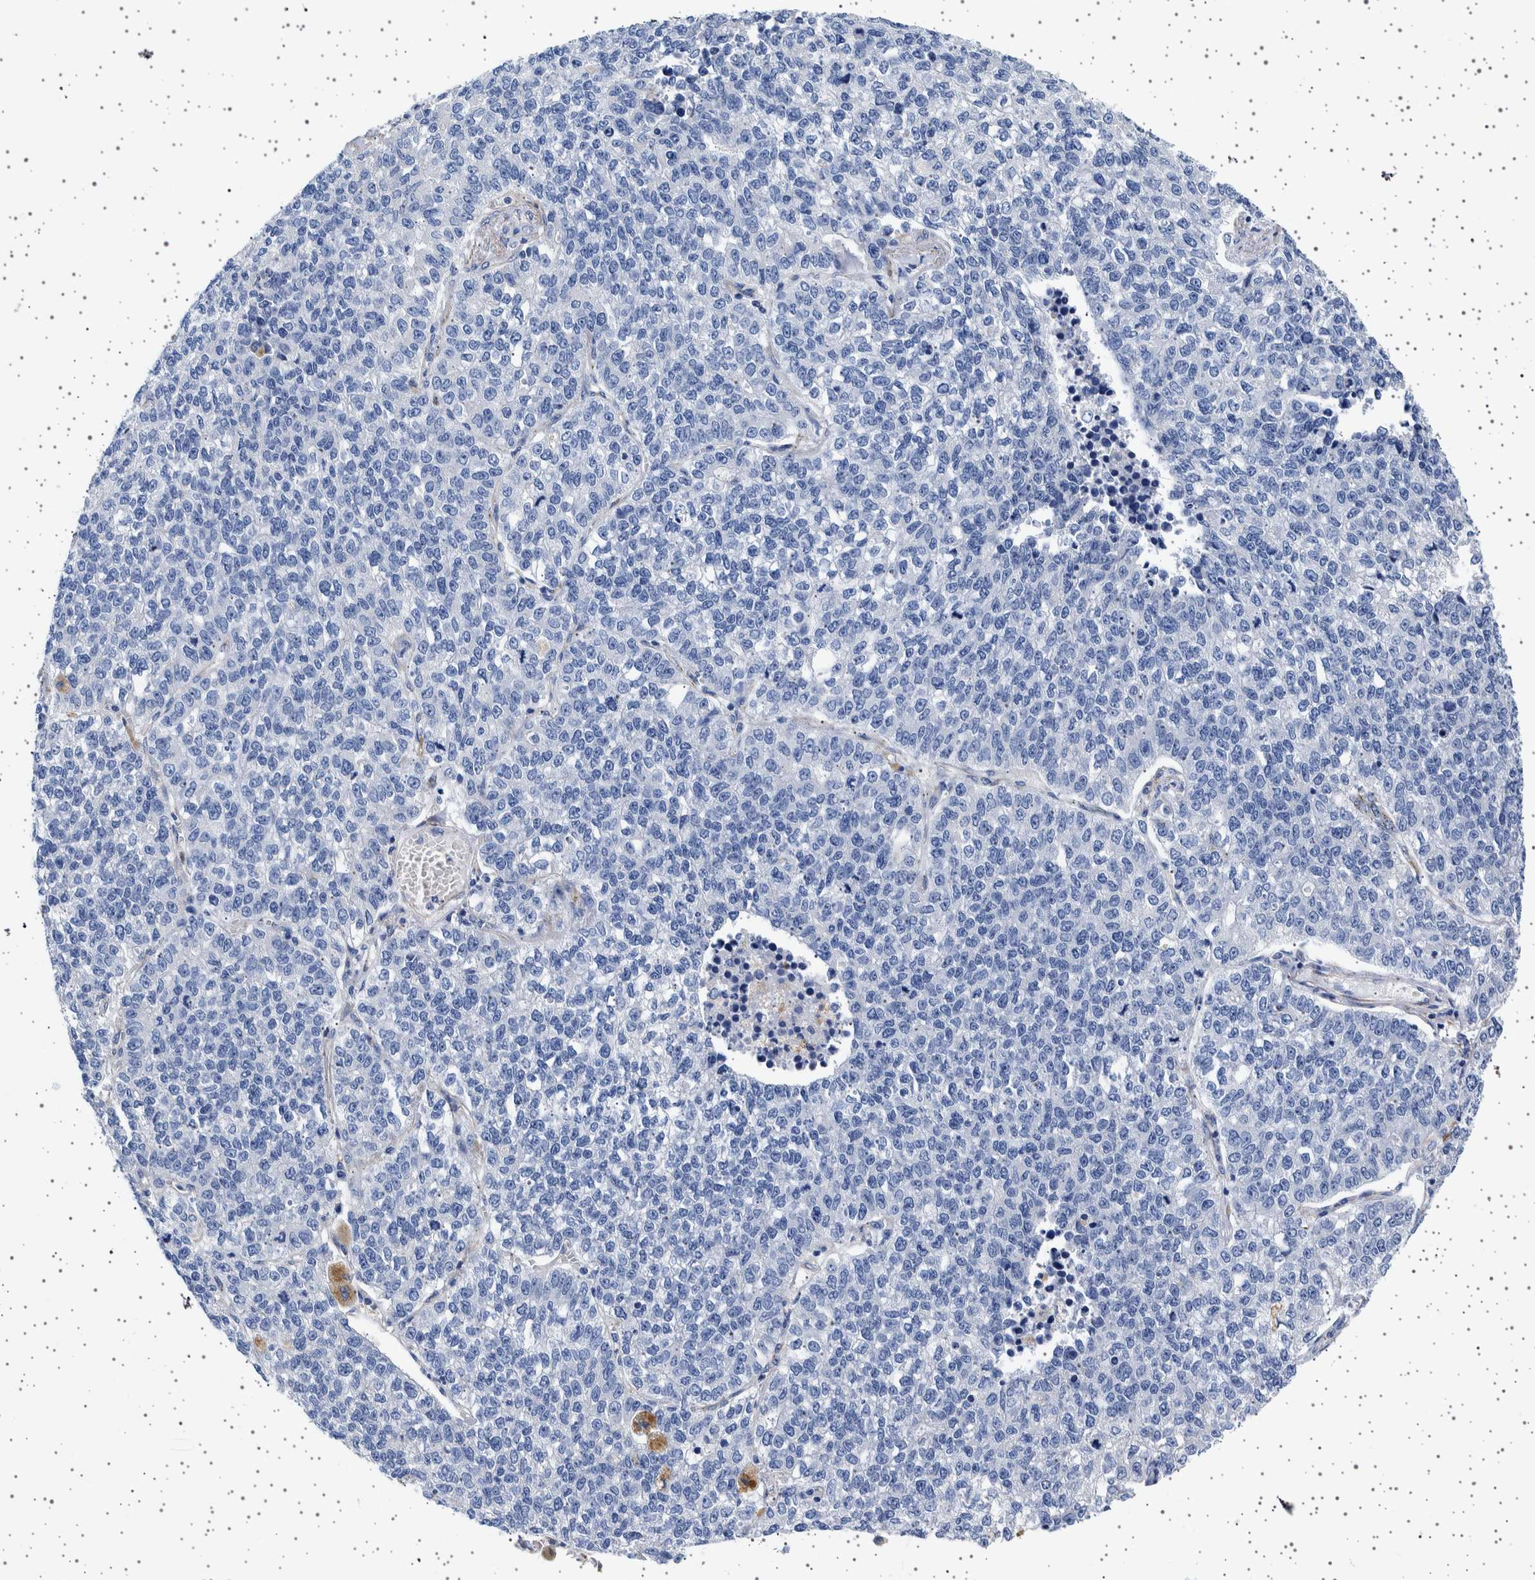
{"staining": {"intensity": "negative", "quantity": "none", "location": "none"}, "tissue": "lung cancer", "cell_type": "Tumor cells", "image_type": "cancer", "snomed": [{"axis": "morphology", "description": "Adenocarcinoma, NOS"}, {"axis": "topography", "description": "Lung"}], "caption": "This is a histopathology image of IHC staining of lung cancer, which shows no positivity in tumor cells.", "gene": "SEPTIN4", "patient": {"sex": "male", "age": 49}}